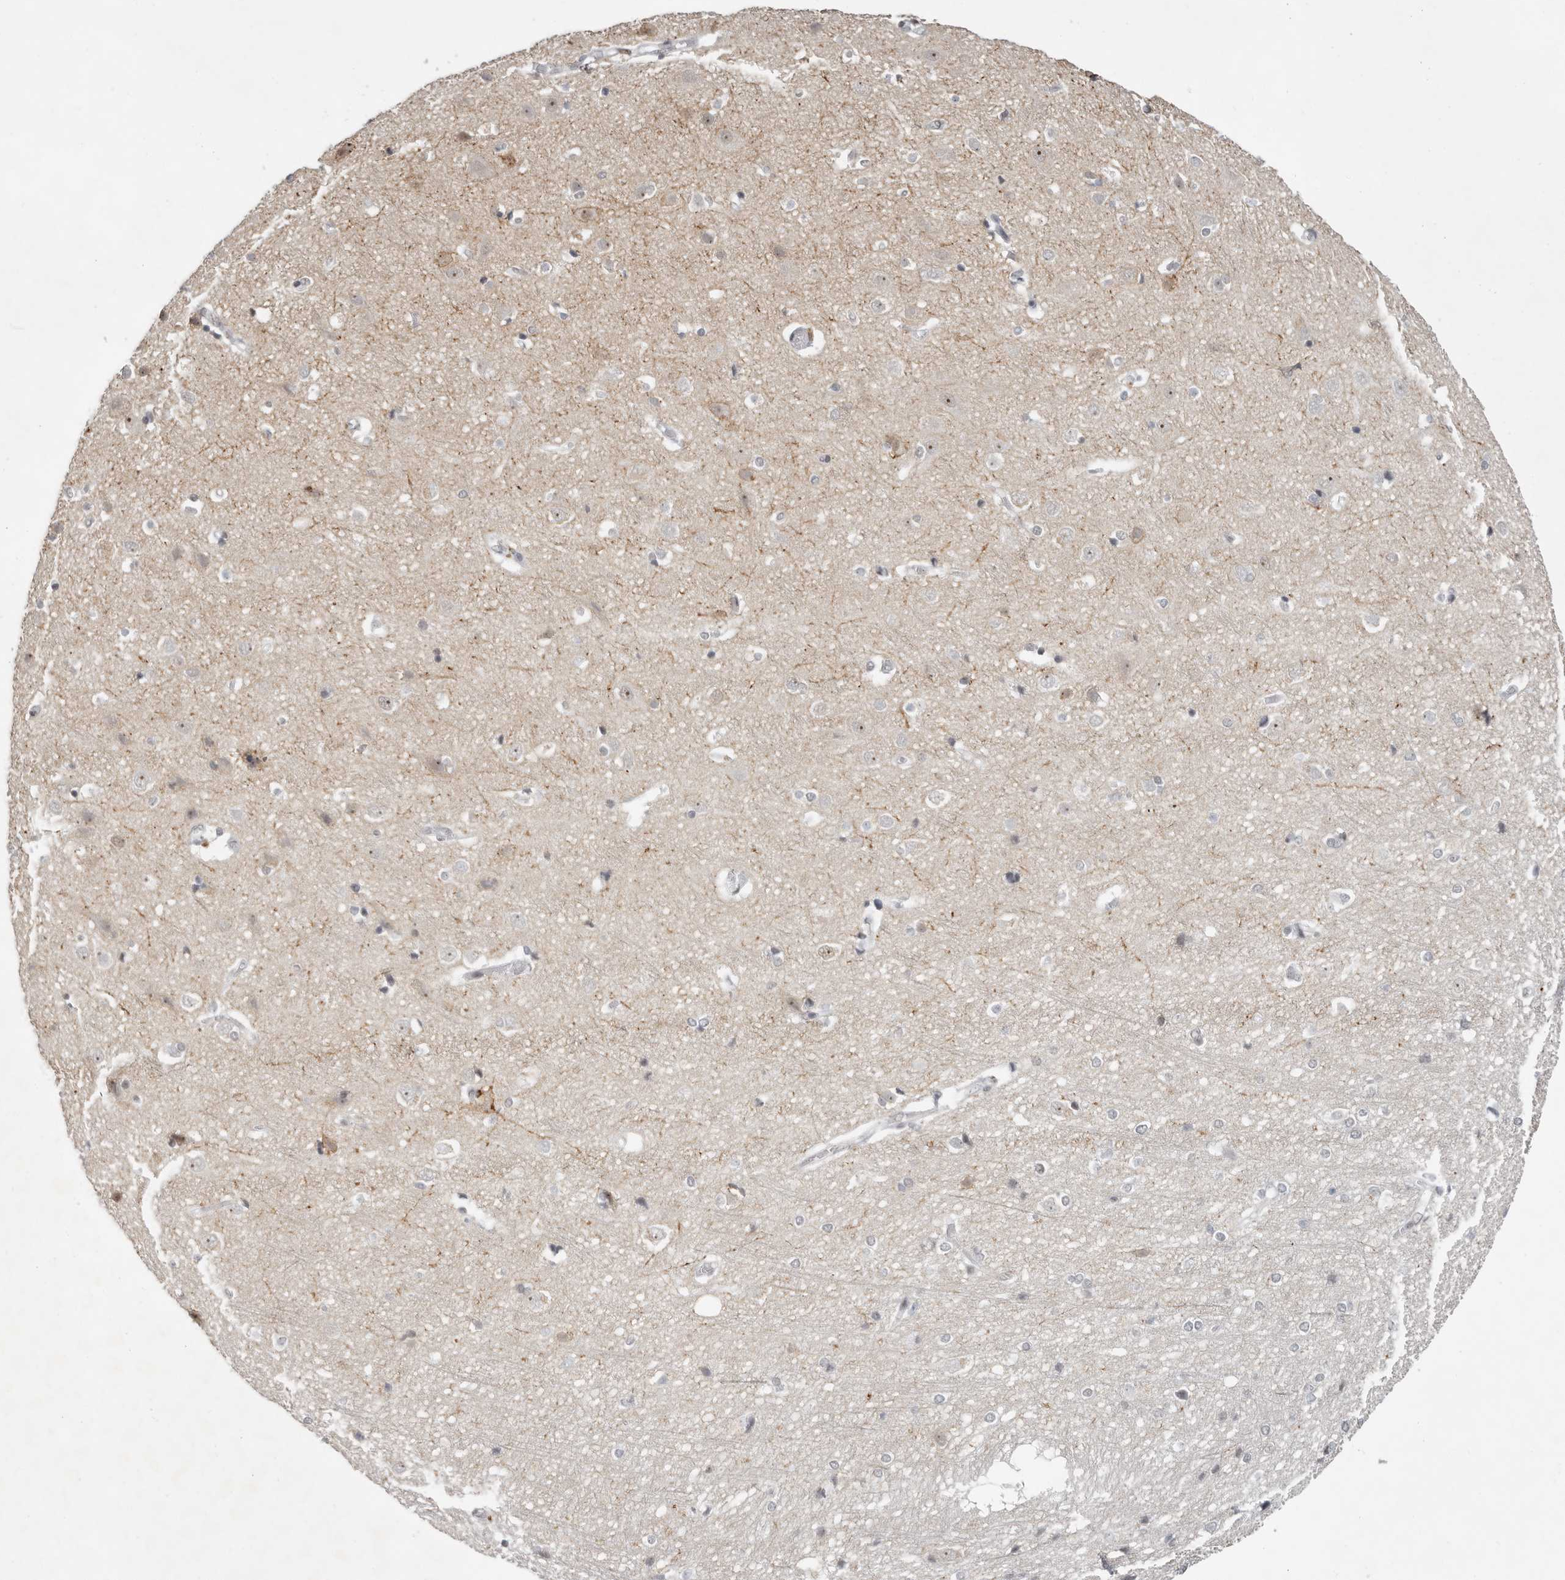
{"staining": {"intensity": "negative", "quantity": "none", "location": "none"}, "tissue": "cerebral cortex", "cell_type": "Endothelial cells", "image_type": "normal", "snomed": [{"axis": "morphology", "description": "Normal tissue, NOS"}, {"axis": "topography", "description": "Cerebral cortex"}], "caption": "Immunohistochemistry (IHC) photomicrograph of benign cerebral cortex: cerebral cortex stained with DAB reveals no significant protein expression in endothelial cells.", "gene": "LARP7", "patient": {"sex": "male", "age": 54}}